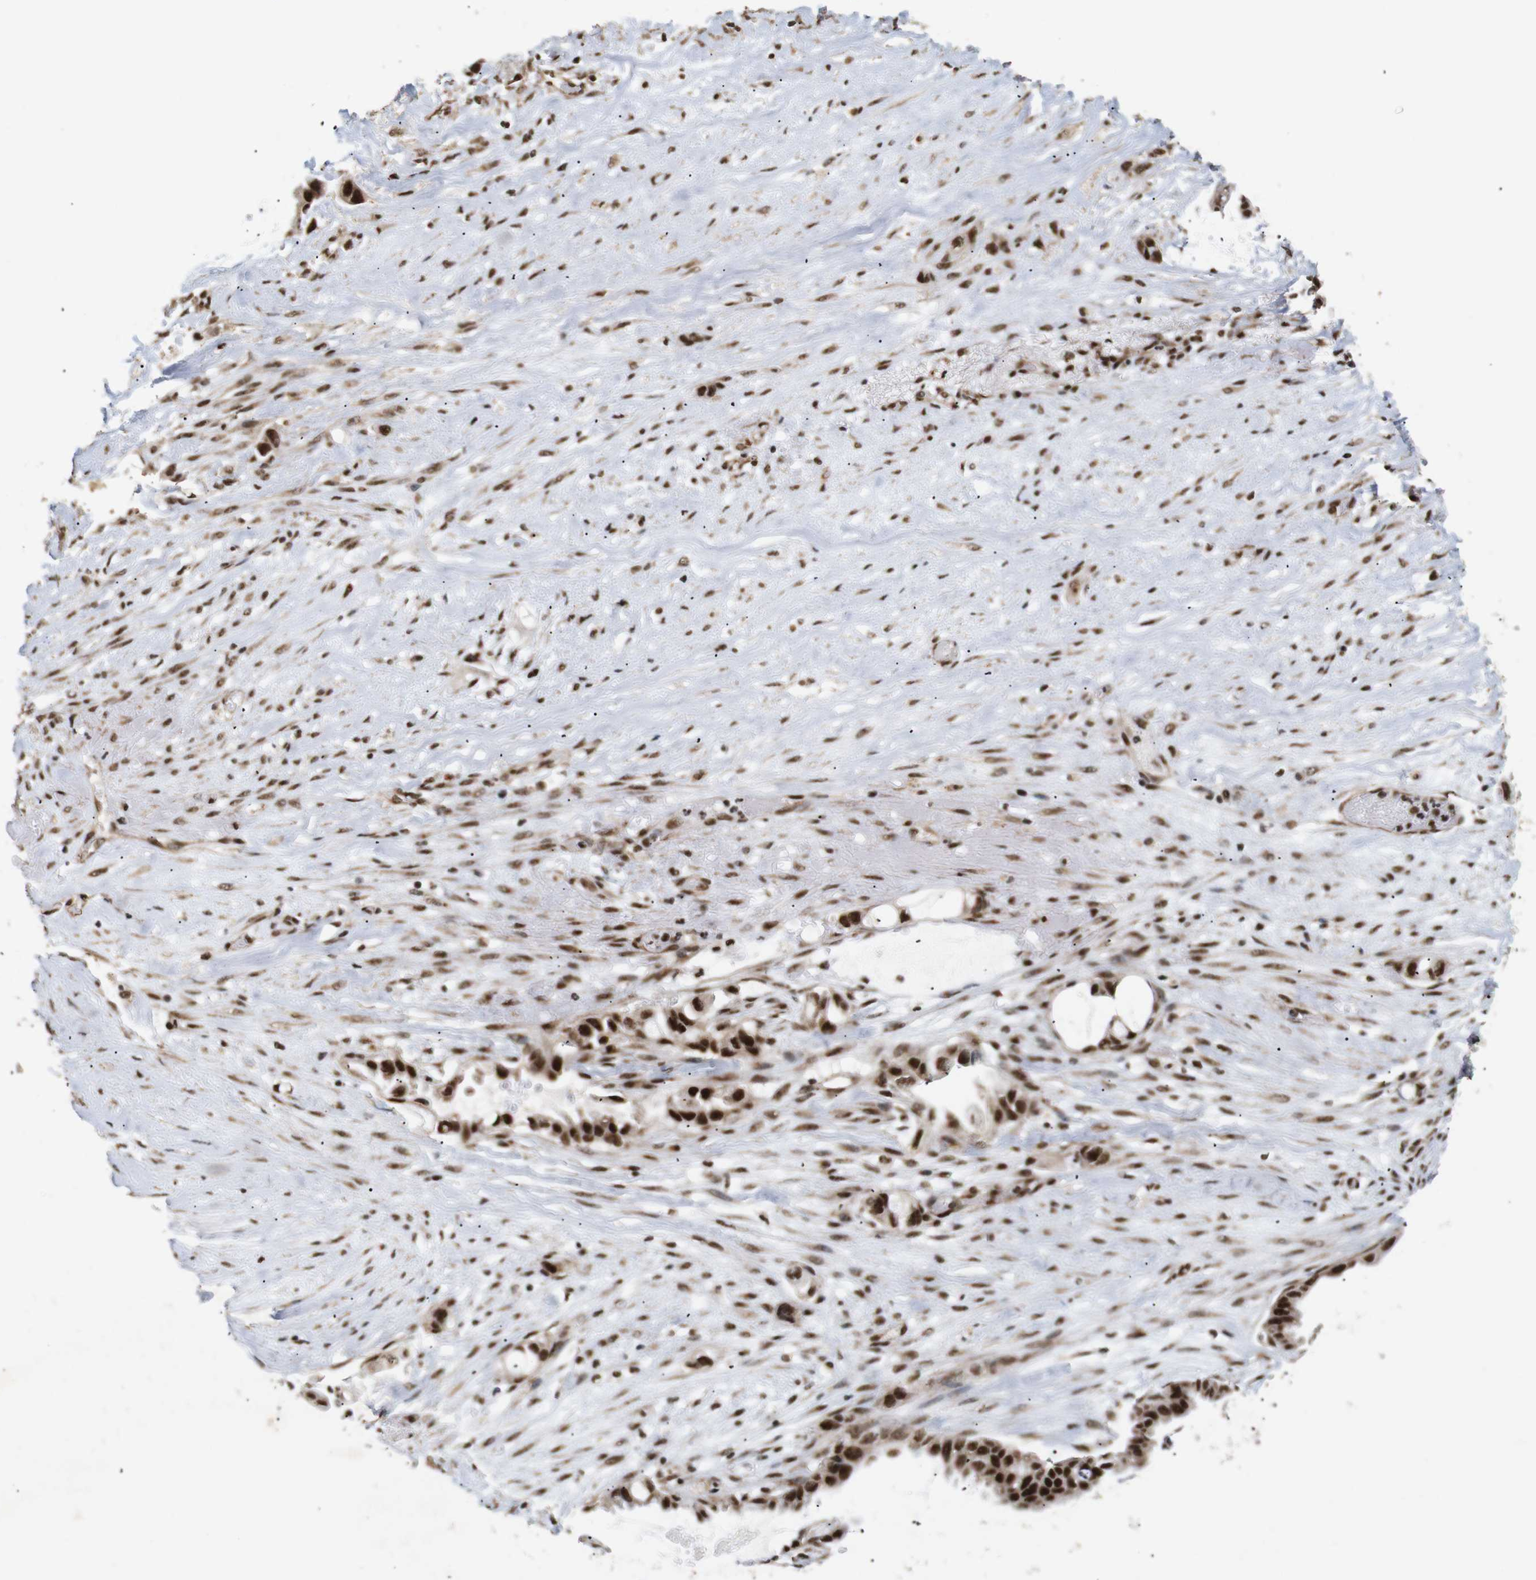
{"staining": {"intensity": "strong", "quantity": ">75%", "location": "cytoplasmic/membranous,nuclear"}, "tissue": "liver cancer", "cell_type": "Tumor cells", "image_type": "cancer", "snomed": [{"axis": "morphology", "description": "Cholangiocarcinoma"}, {"axis": "topography", "description": "Liver"}], "caption": "A high-resolution photomicrograph shows IHC staining of liver cancer (cholangiocarcinoma), which reveals strong cytoplasmic/membranous and nuclear expression in approximately >75% of tumor cells. The staining was performed using DAB, with brown indicating positive protein expression. Nuclei are stained blue with hematoxylin.", "gene": "PYM1", "patient": {"sex": "female", "age": 65}}